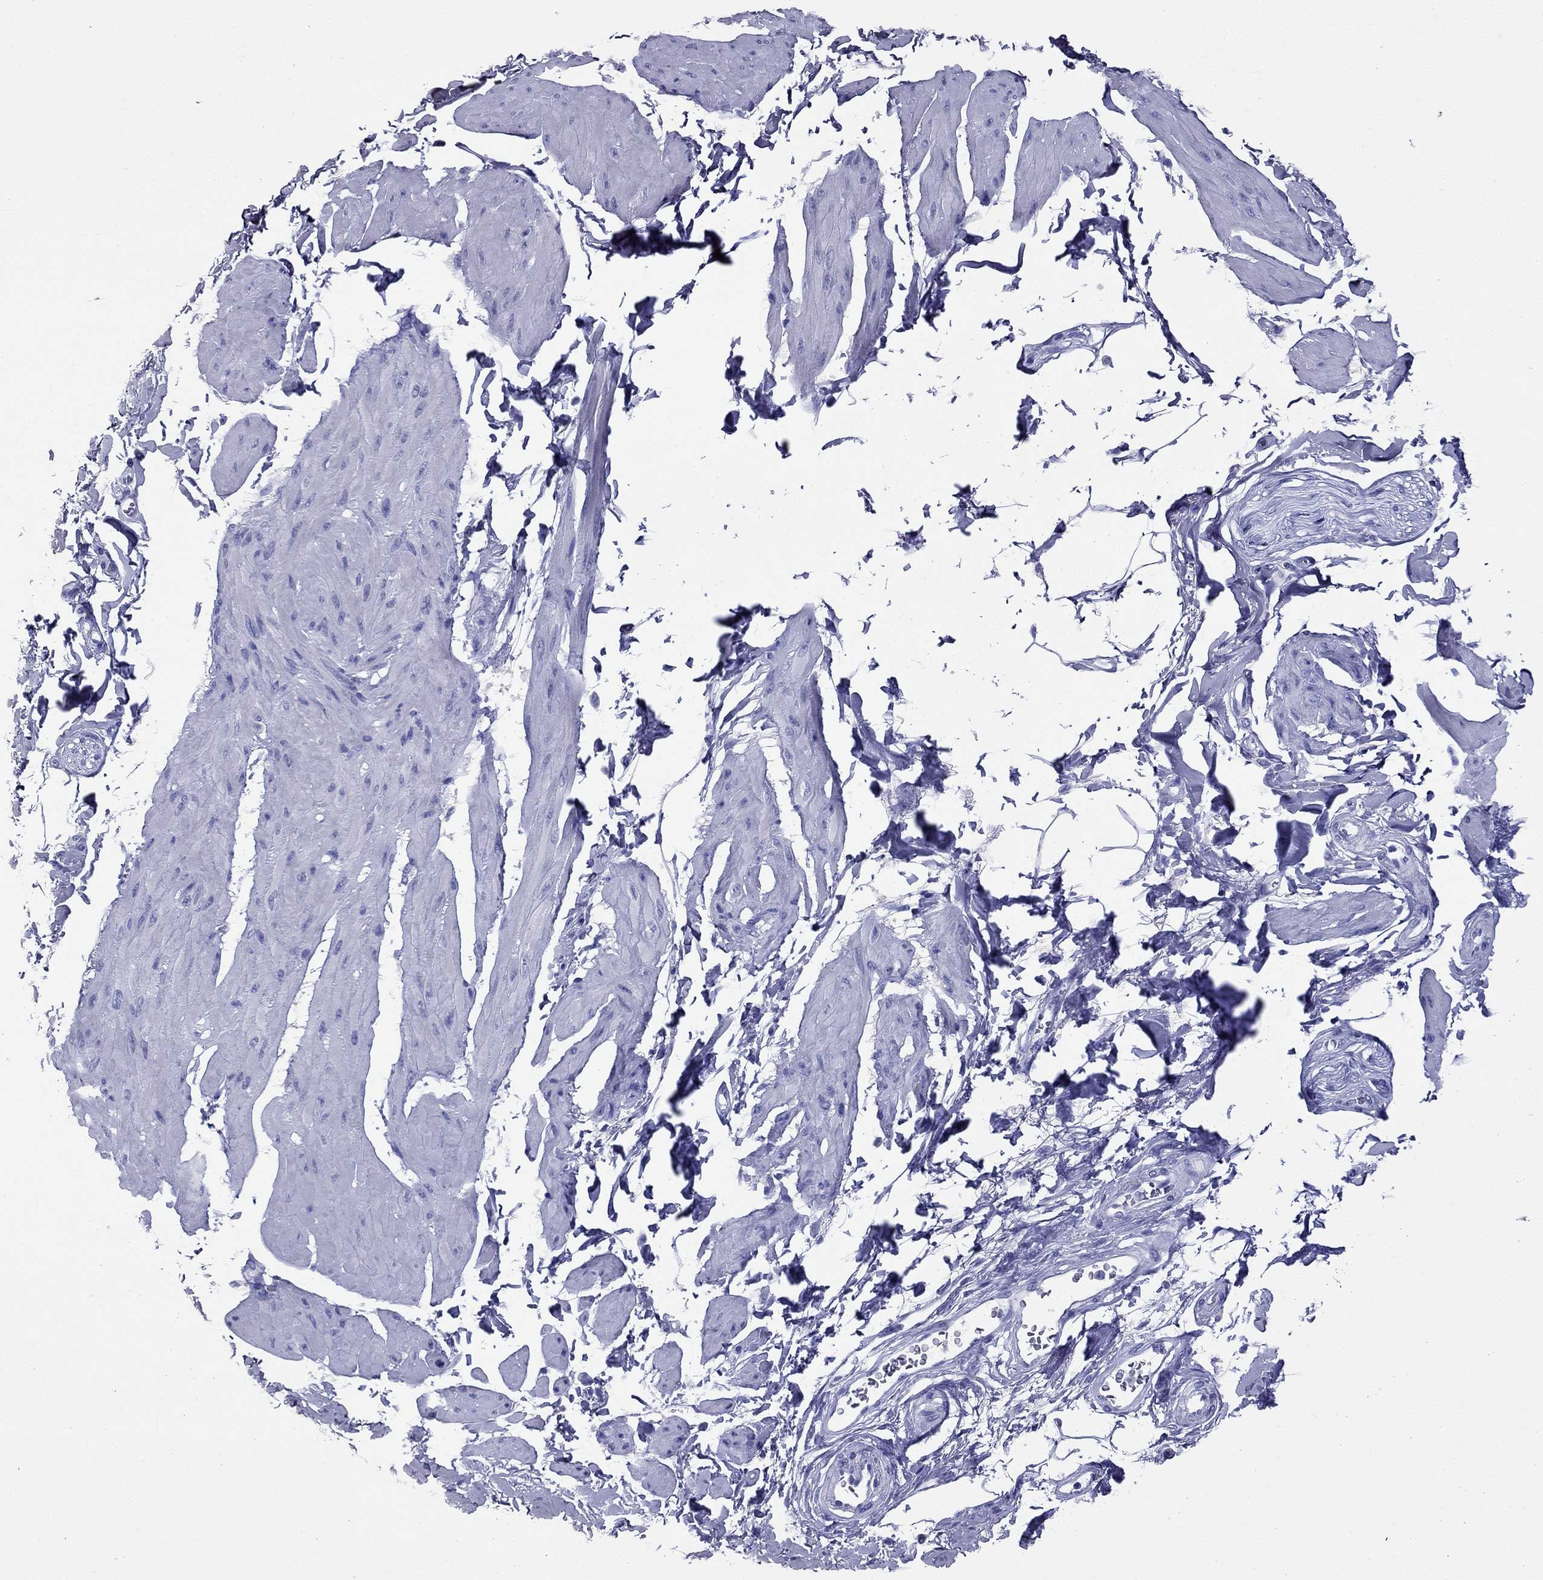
{"staining": {"intensity": "negative", "quantity": "none", "location": "none"}, "tissue": "smooth muscle", "cell_type": "Smooth muscle cells", "image_type": "normal", "snomed": [{"axis": "morphology", "description": "Normal tissue, NOS"}, {"axis": "topography", "description": "Adipose tissue"}, {"axis": "topography", "description": "Smooth muscle"}, {"axis": "topography", "description": "Peripheral nerve tissue"}], "caption": "A photomicrograph of human smooth muscle is negative for staining in smooth muscle cells.", "gene": "ODF4", "patient": {"sex": "male", "age": 83}}